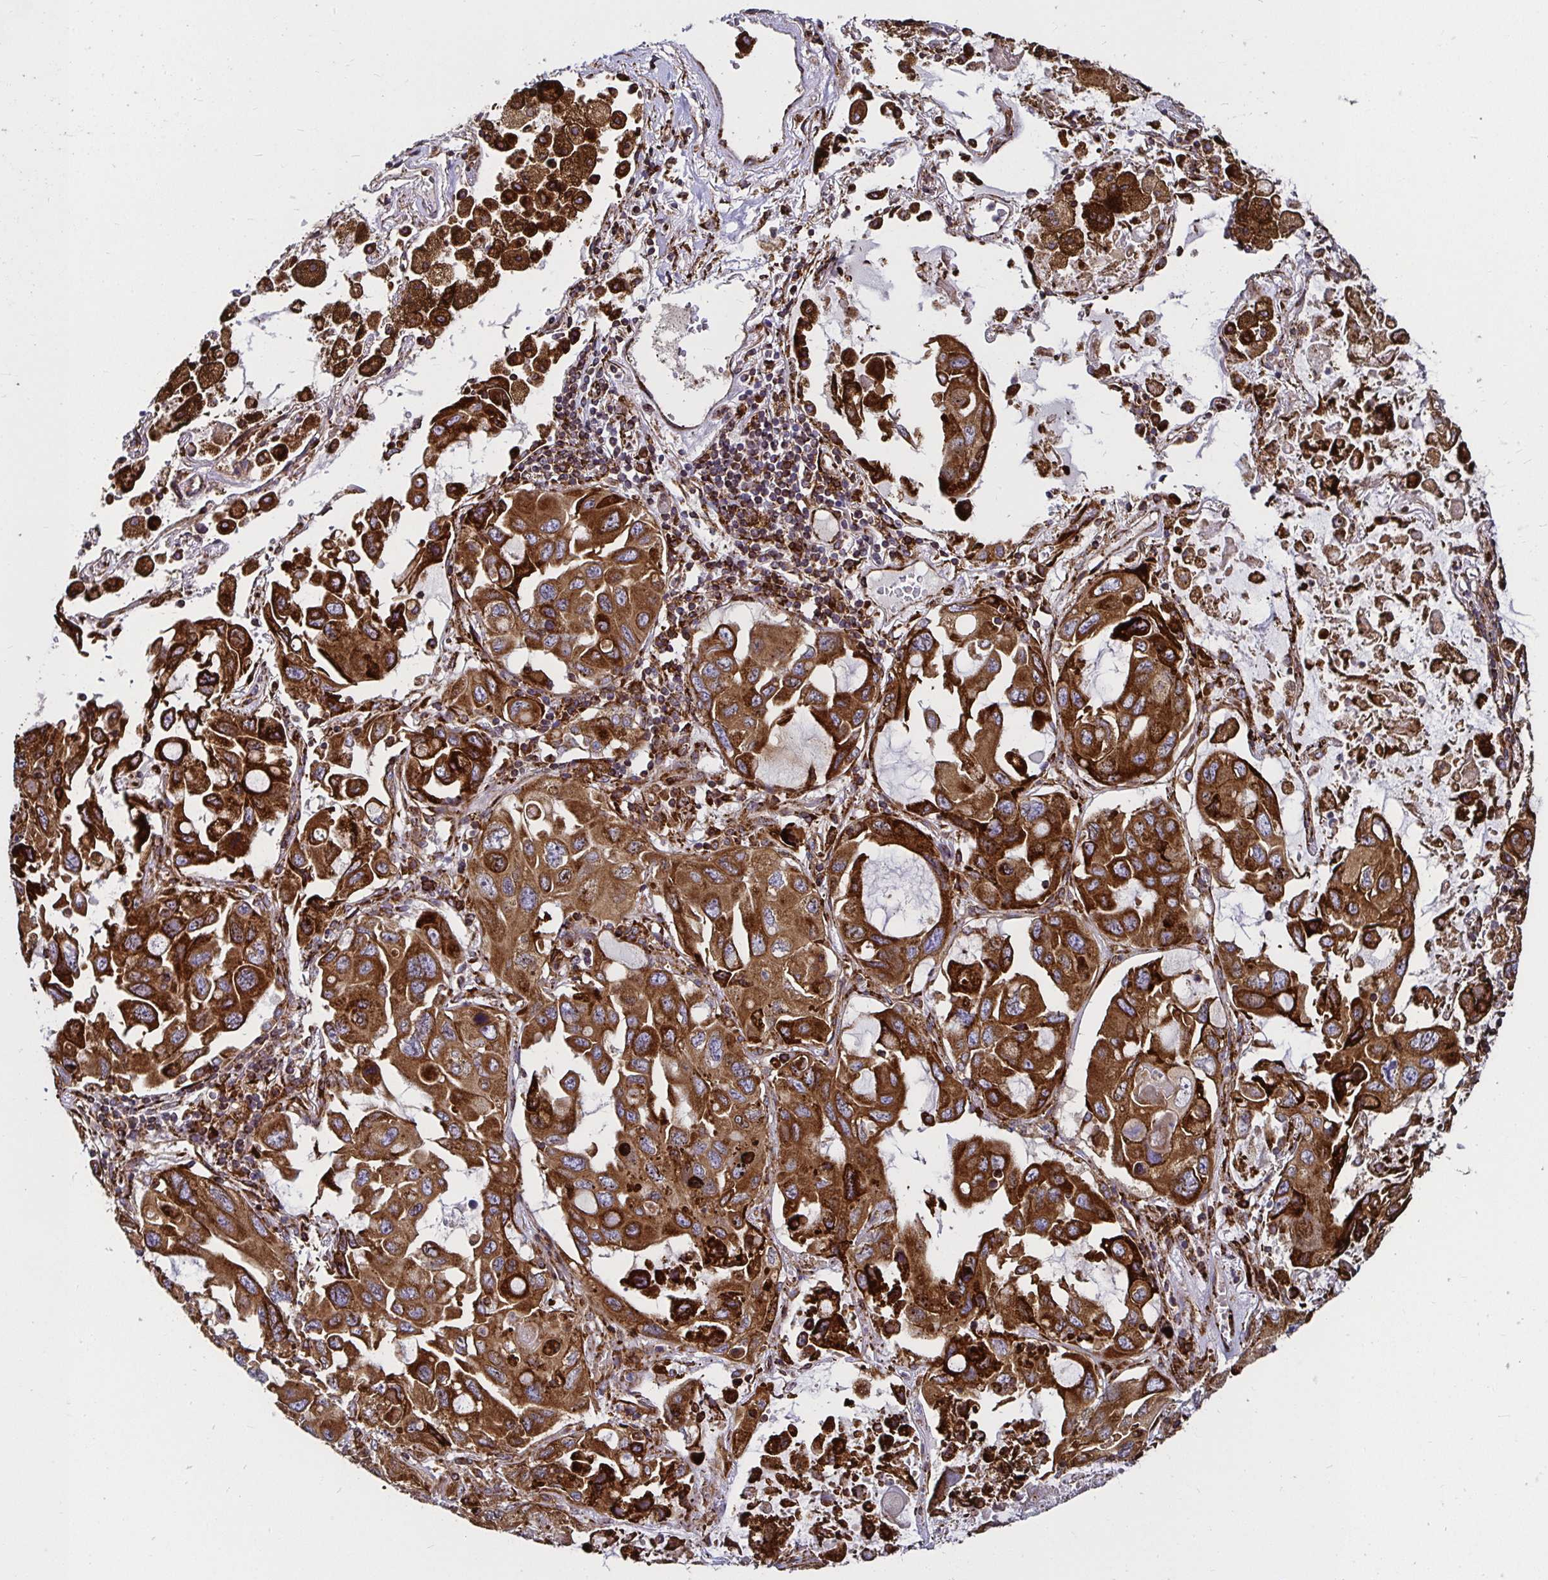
{"staining": {"intensity": "strong", "quantity": ">75%", "location": "cytoplasmic/membranous"}, "tissue": "lung cancer", "cell_type": "Tumor cells", "image_type": "cancer", "snomed": [{"axis": "morphology", "description": "Squamous cell carcinoma, NOS"}, {"axis": "topography", "description": "Lung"}], "caption": "Tumor cells exhibit high levels of strong cytoplasmic/membranous staining in approximately >75% of cells in lung squamous cell carcinoma.", "gene": "SMYD3", "patient": {"sex": "female", "age": 73}}